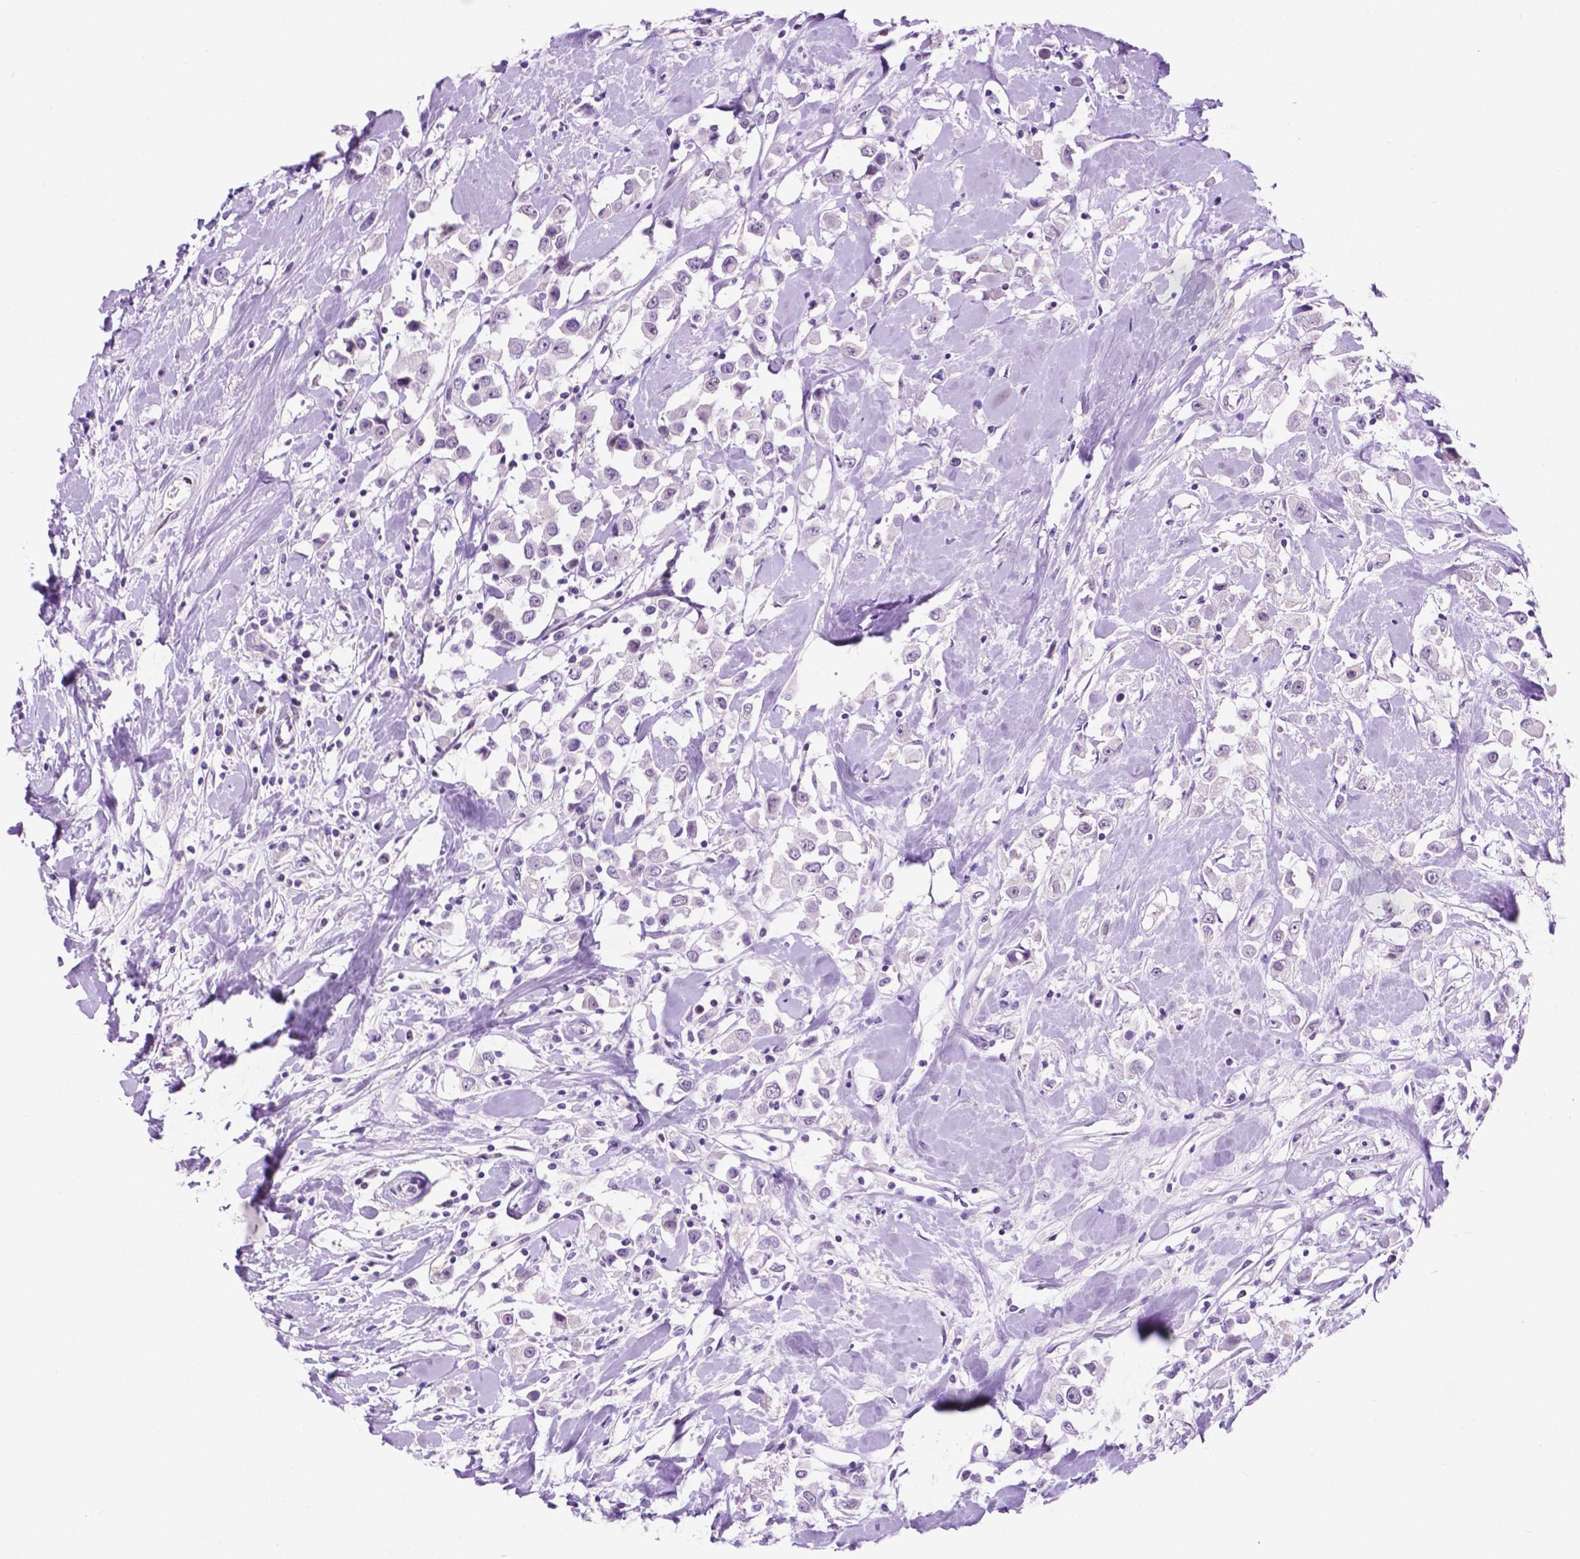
{"staining": {"intensity": "negative", "quantity": "none", "location": "none"}, "tissue": "breast cancer", "cell_type": "Tumor cells", "image_type": "cancer", "snomed": [{"axis": "morphology", "description": "Duct carcinoma"}, {"axis": "topography", "description": "Breast"}], "caption": "This is an immunohistochemistry image of breast cancer (intraductal carcinoma). There is no staining in tumor cells.", "gene": "ACY3", "patient": {"sex": "female", "age": 61}}